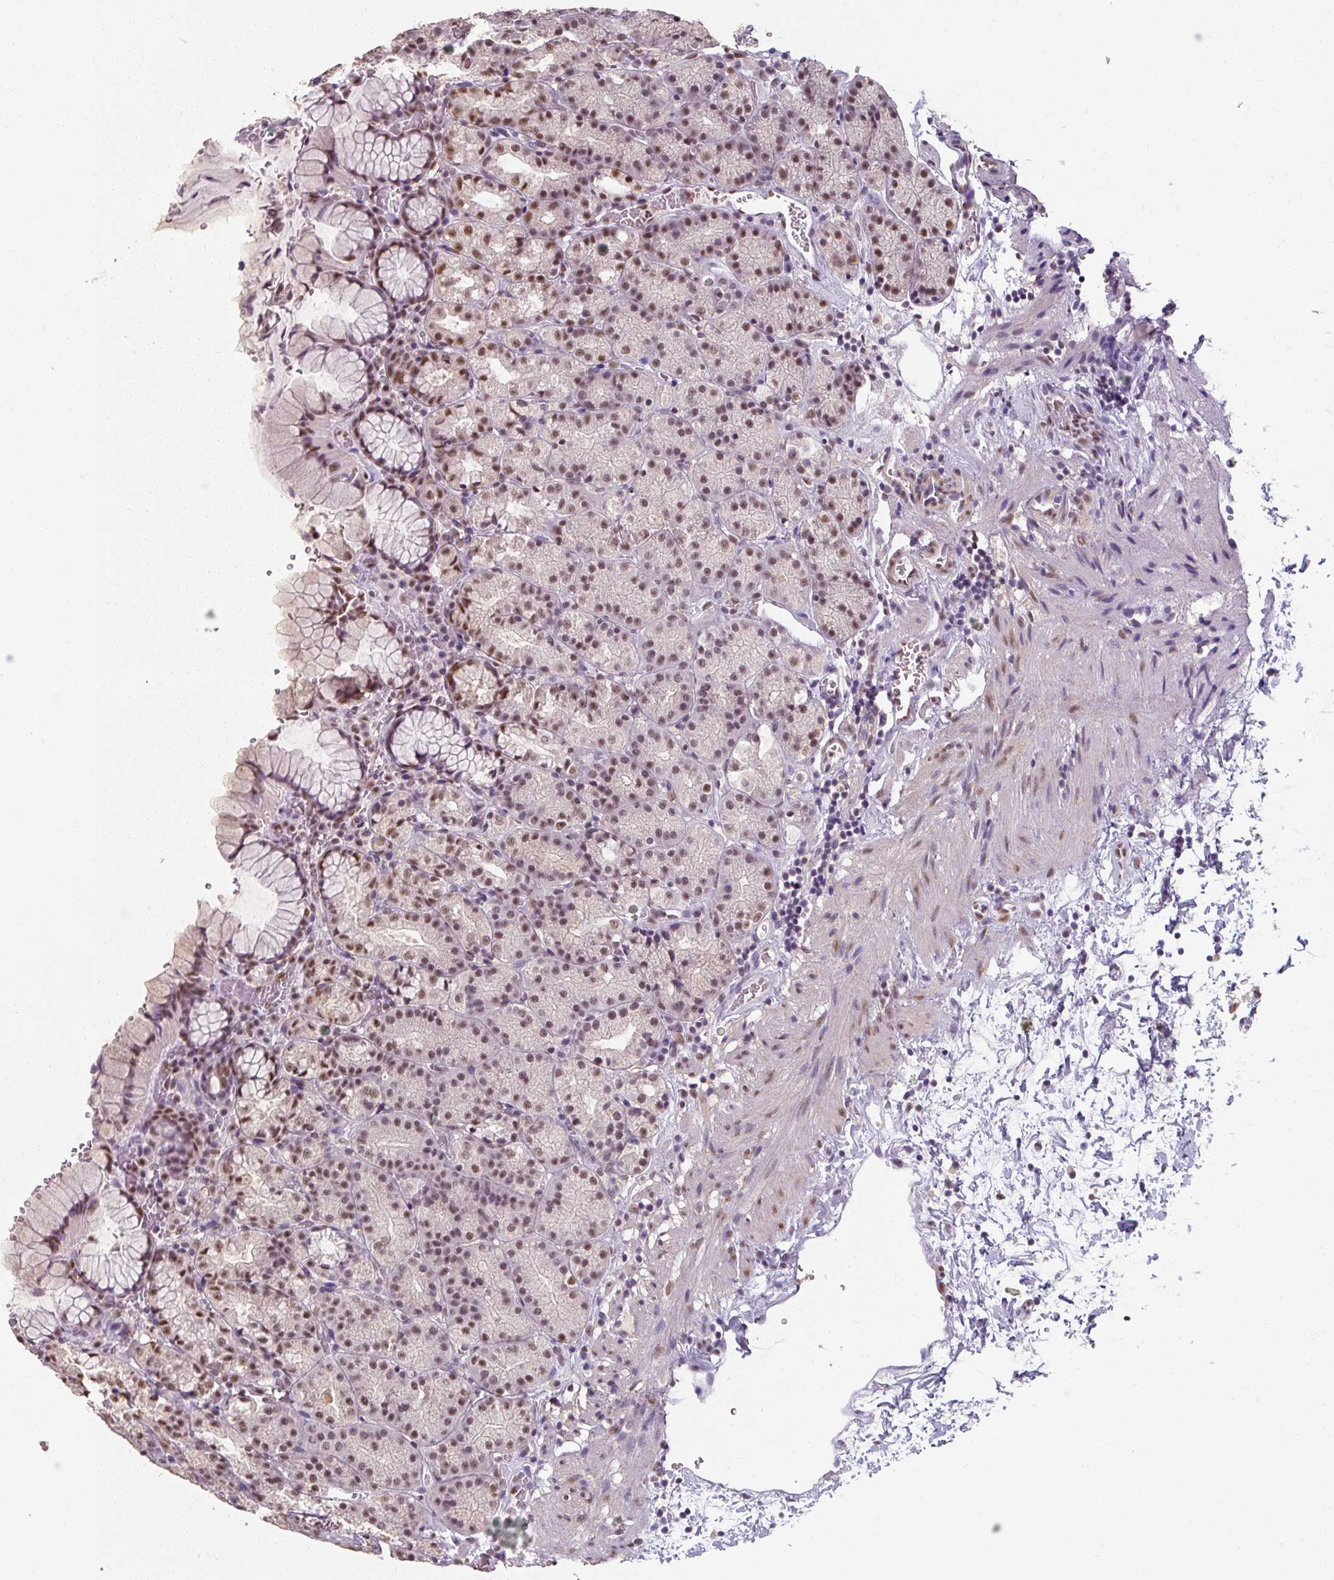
{"staining": {"intensity": "moderate", "quantity": "25%-75%", "location": "nuclear"}, "tissue": "stomach", "cell_type": "Glandular cells", "image_type": "normal", "snomed": [{"axis": "morphology", "description": "Normal tissue, NOS"}, {"axis": "topography", "description": "Stomach, upper"}], "caption": "Immunohistochemistry (DAB) staining of normal stomach shows moderate nuclear protein staining in about 25%-75% of glandular cells. The staining was performed using DAB, with brown indicating positive protein expression. Nuclei are stained blue with hematoxylin.", "gene": "ENSG00000291316", "patient": {"sex": "female", "age": 81}}